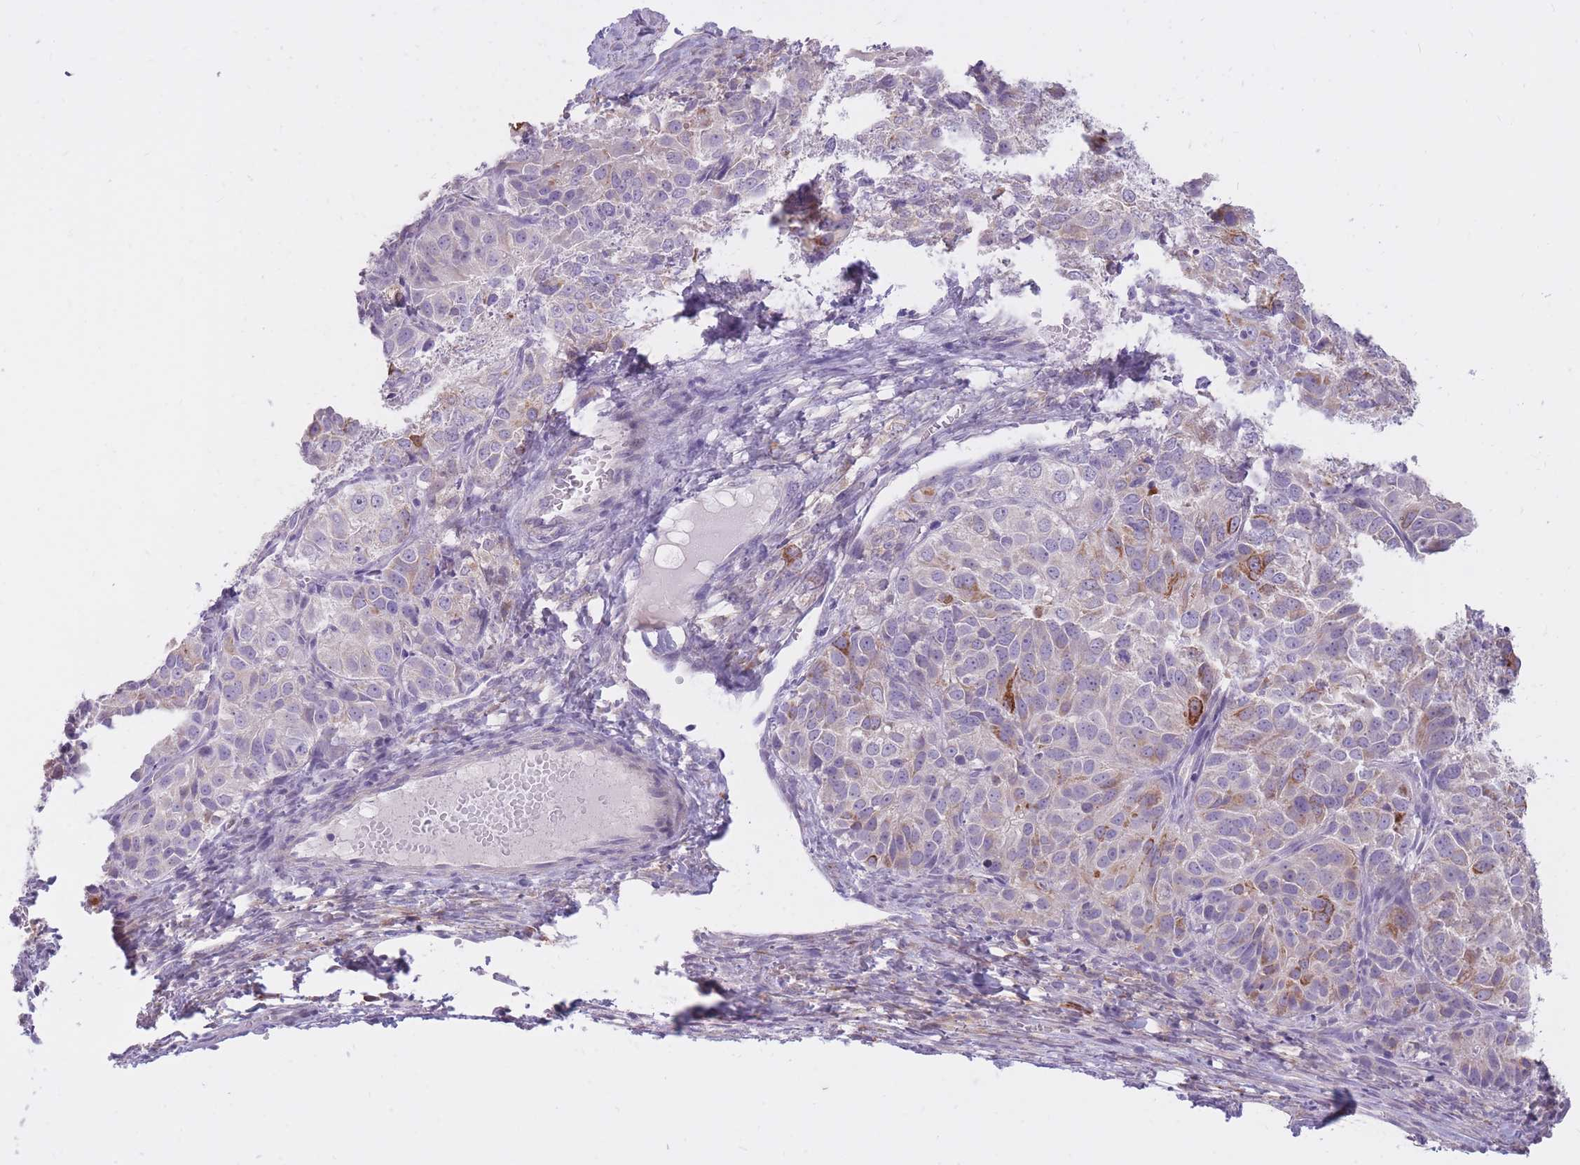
{"staining": {"intensity": "strong", "quantity": "<25%", "location": "cytoplasmic/membranous"}, "tissue": "ovarian cancer", "cell_type": "Tumor cells", "image_type": "cancer", "snomed": [{"axis": "morphology", "description": "Carcinoma, endometroid"}, {"axis": "topography", "description": "Ovary"}], "caption": "An IHC photomicrograph of neoplastic tissue is shown. Protein staining in brown highlights strong cytoplasmic/membranous positivity in ovarian cancer within tumor cells. The protein is stained brown, and the nuclei are stained in blue (DAB (3,3'-diaminobenzidine) IHC with brightfield microscopy, high magnification).", "gene": "RNF170", "patient": {"sex": "female", "age": 51}}